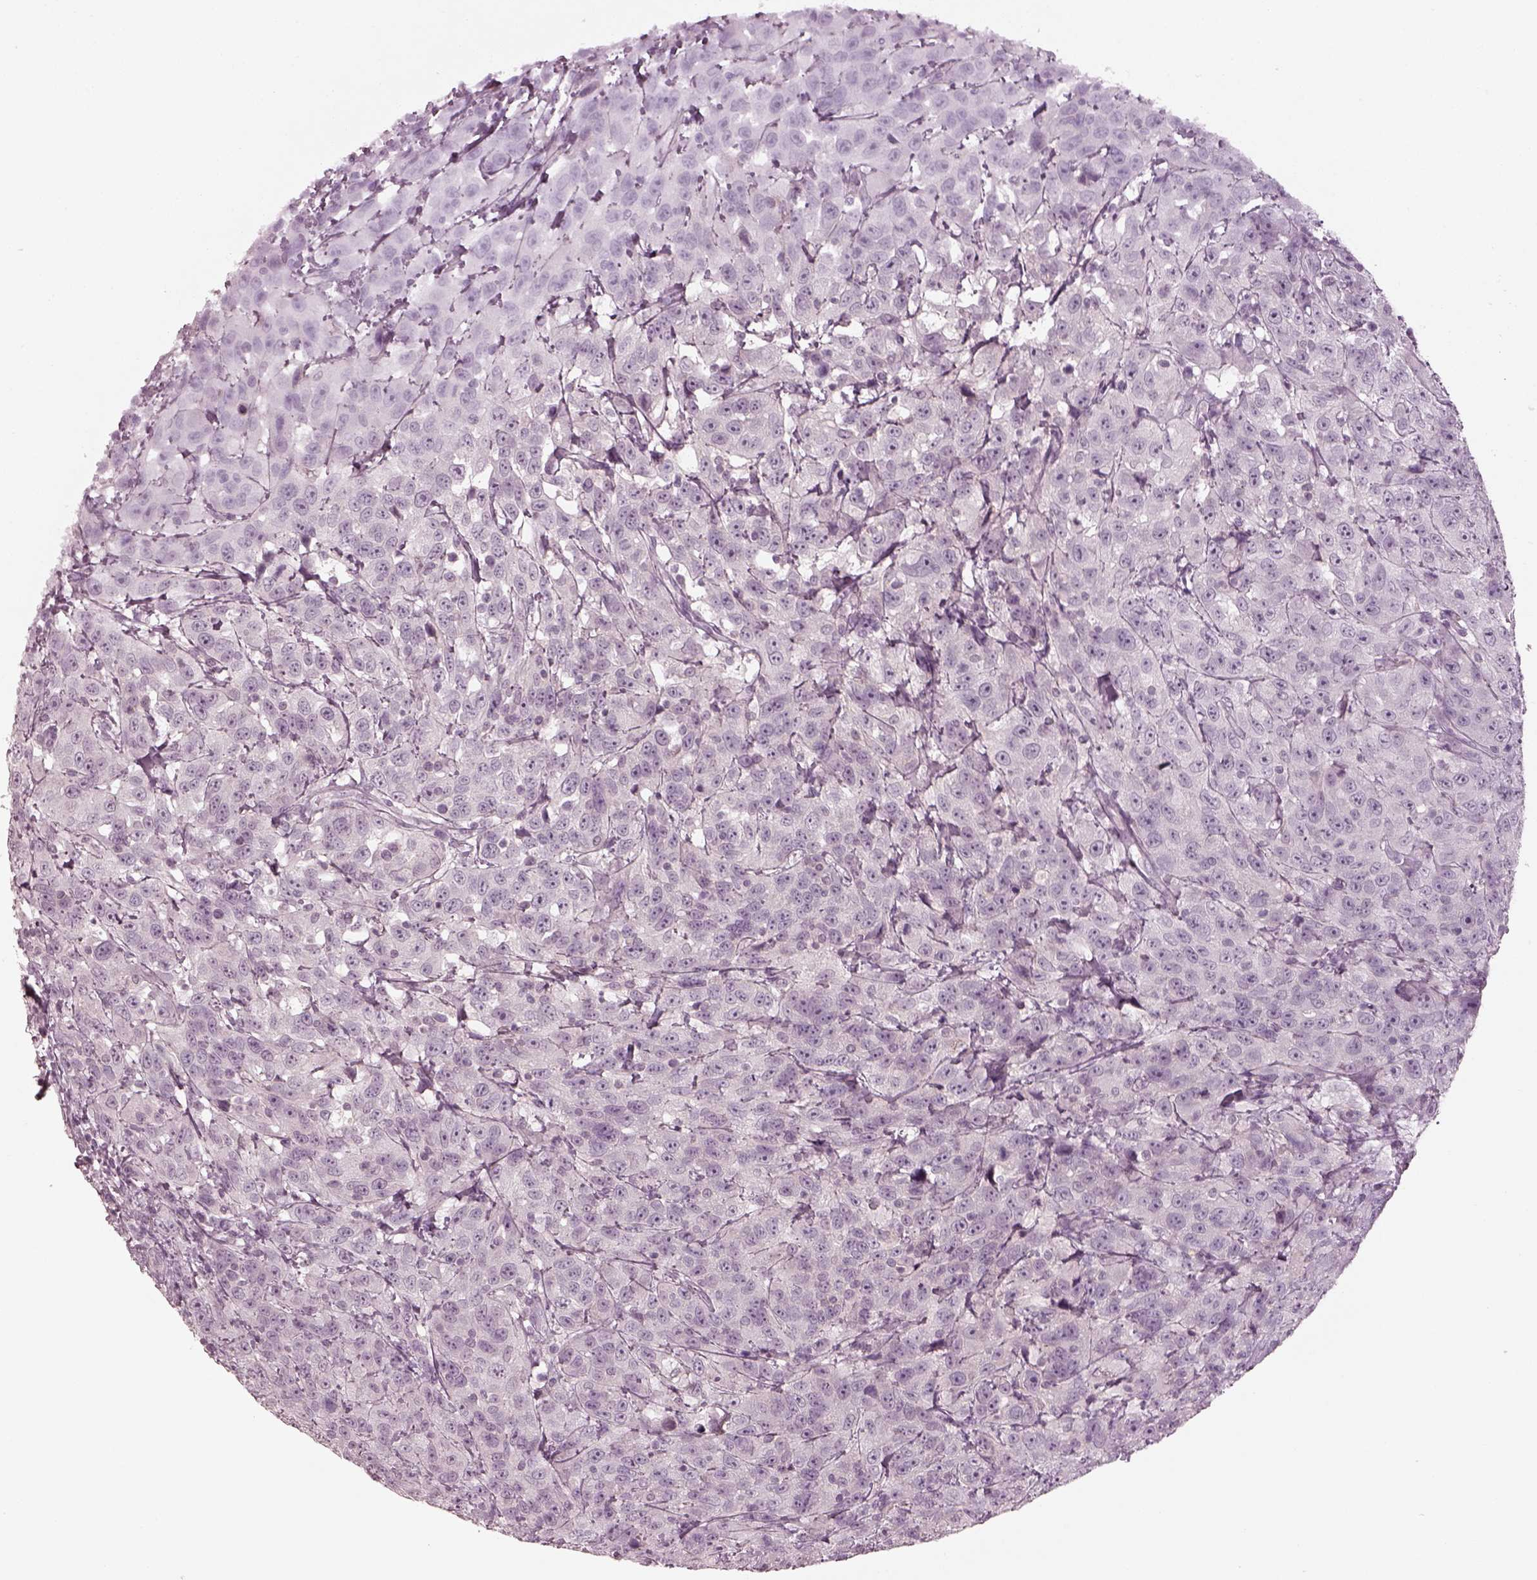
{"staining": {"intensity": "negative", "quantity": "none", "location": "none"}, "tissue": "urothelial cancer", "cell_type": "Tumor cells", "image_type": "cancer", "snomed": [{"axis": "morphology", "description": "Urothelial carcinoma, NOS"}, {"axis": "morphology", "description": "Urothelial carcinoma, High grade"}, {"axis": "topography", "description": "Urinary bladder"}], "caption": "Protein analysis of transitional cell carcinoma reveals no significant positivity in tumor cells.", "gene": "SPATA6L", "patient": {"sex": "female", "age": 73}}